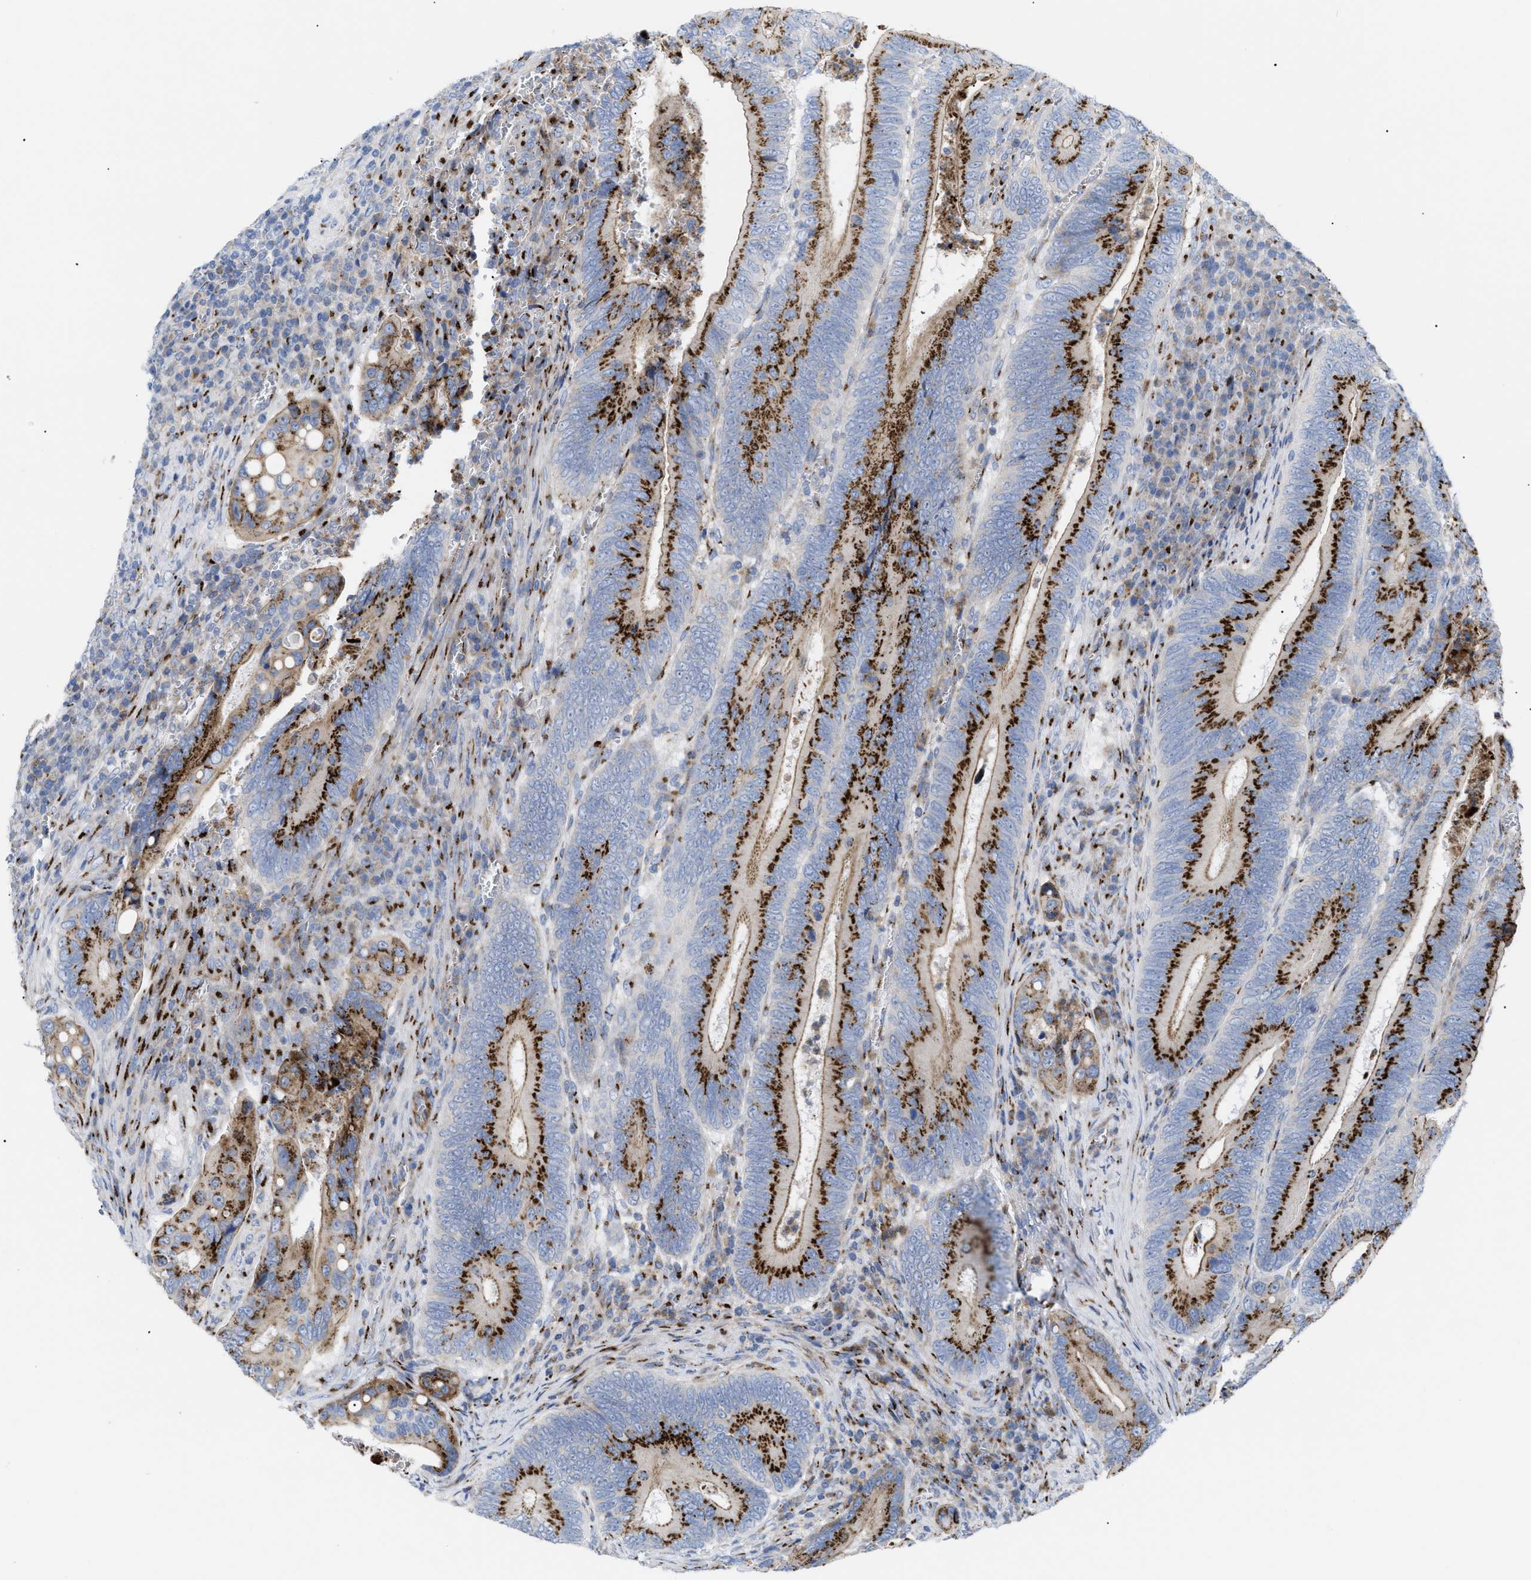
{"staining": {"intensity": "strong", "quantity": ">75%", "location": "cytoplasmic/membranous"}, "tissue": "colorectal cancer", "cell_type": "Tumor cells", "image_type": "cancer", "snomed": [{"axis": "morphology", "description": "Inflammation, NOS"}, {"axis": "morphology", "description": "Adenocarcinoma, NOS"}, {"axis": "topography", "description": "Colon"}], "caption": "This histopathology image exhibits colorectal cancer (adenocarcinoma) stained with immunohistochemistry to label a protein in brown. The cytoplasmic/membranous of tumor cells show strong positivity for the protein. Nuclei are counter-stained blue.", "gene": "TMEM17", "patient": {"sex": "male", "age": 72}}